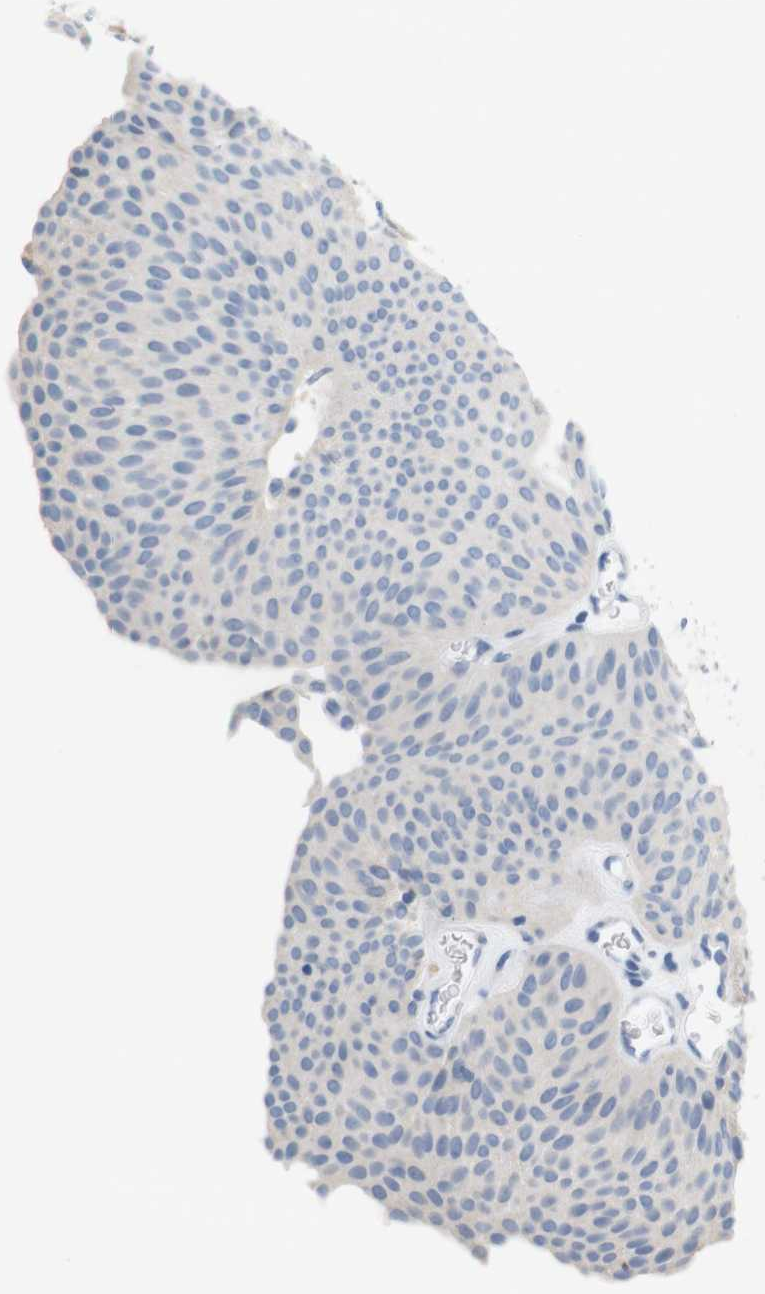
{"staining": {"intensity": "negative", "quantity": "none", "location": "none"}, "tissue": "urothelial cancer", "cell_type": "Tumor cells", "image_type": "cancer", "snomed": [{"axis": "morphology", "description": "Urothelial carcinoma, Low grade"}, {"axis": "topography", "description": "Urinary bladder"}], "caption": "Tumor cells are negative for protein expression in human urothelial cancer.", "gene": "LRRK2", "patient": {"sex": "female", "age": 60}}